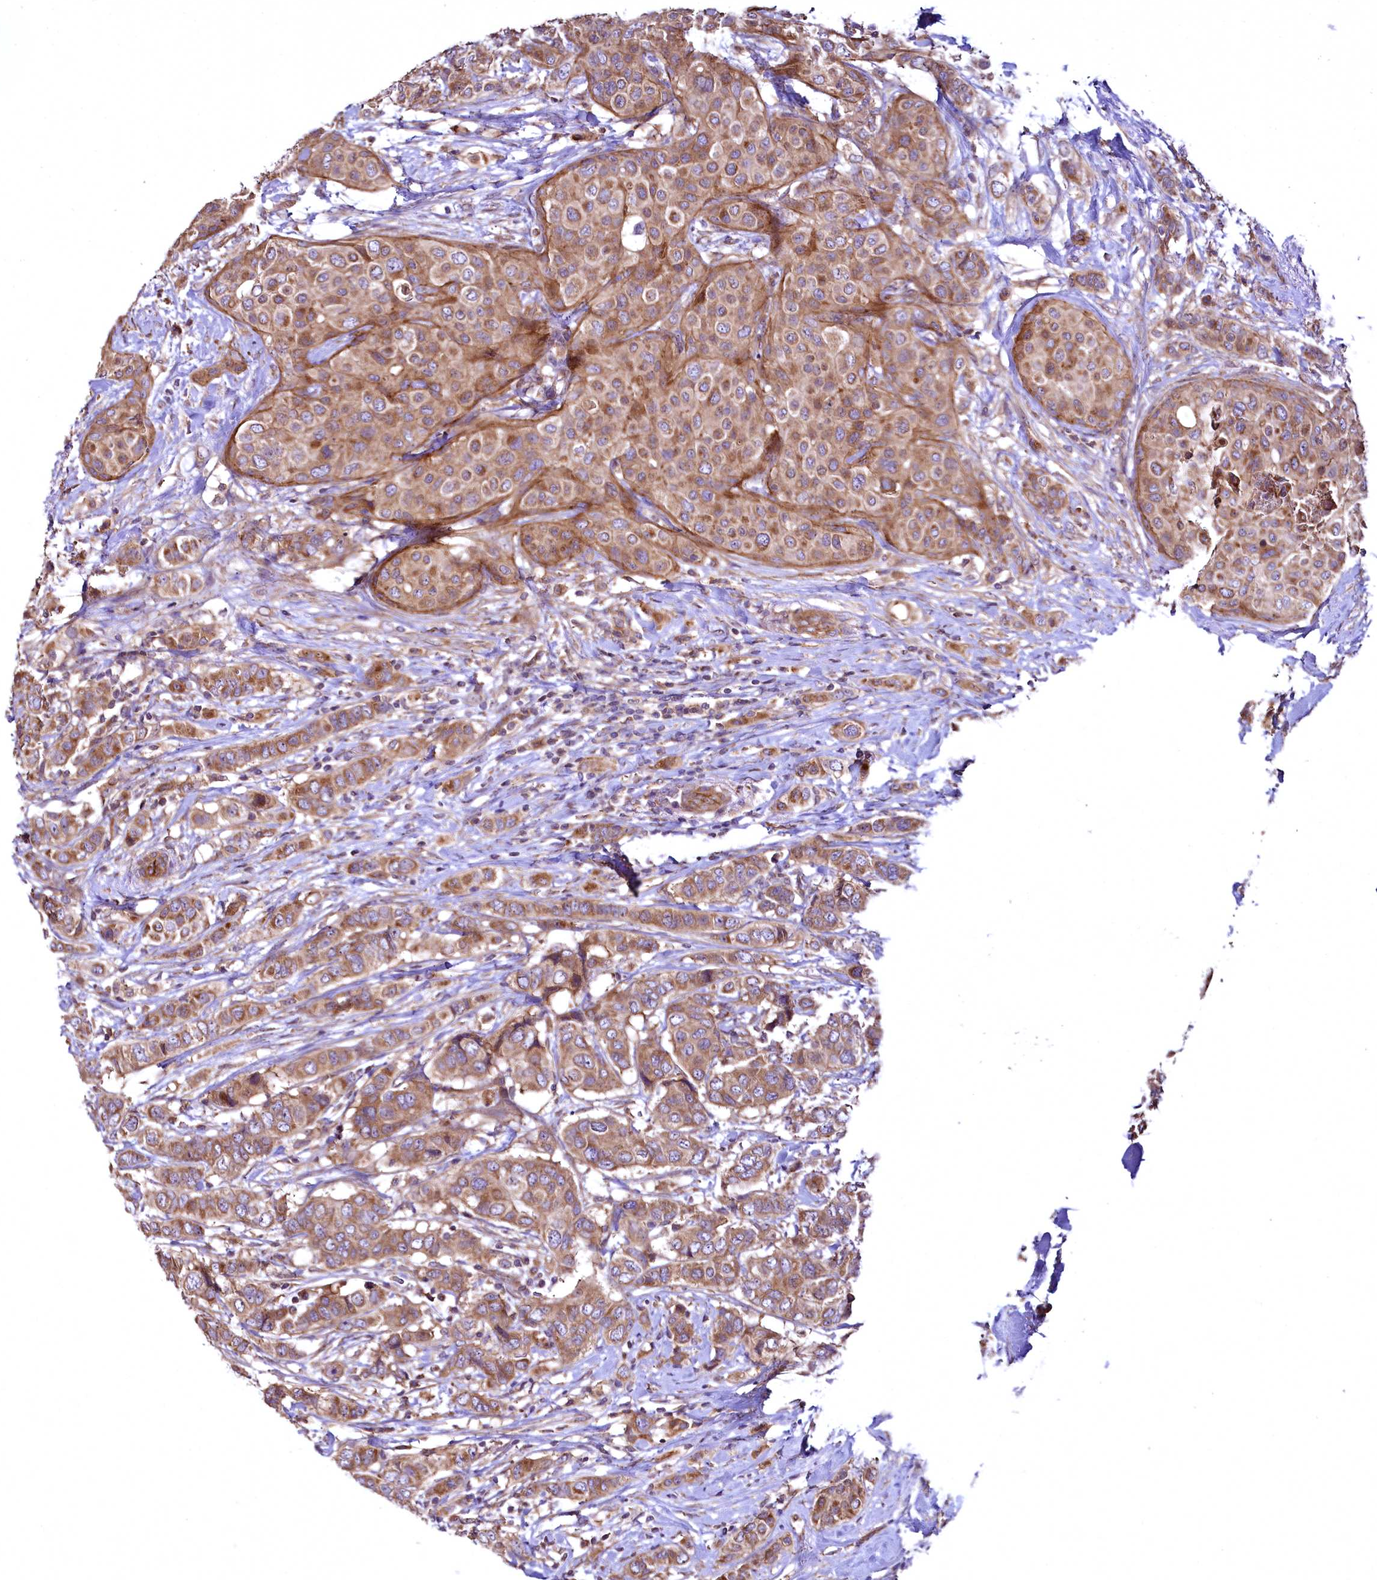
{"staining": {"intensity": "moderate", "quantity": ">75%", "location": "cytoplasmic/membranous"}, "tissue": "breast cancer", "cell_type": "Tumor cells", "image_type": "cancer", "snomed": [{"axis": "morphology", "description": "Lobular carcinoma"}, {"axis": "topography", "description": "Breast"}], "caption": "Protein expression analysis of human breast lobular carcinoma reveals moderate cytoplasmic/membranous staining in about >75% of tumor cells. (DAB = brown stain, brightfield microscopy at high magnification).", "gene": "TBCEL", "patient": {"sex": "female", "age": 51}}